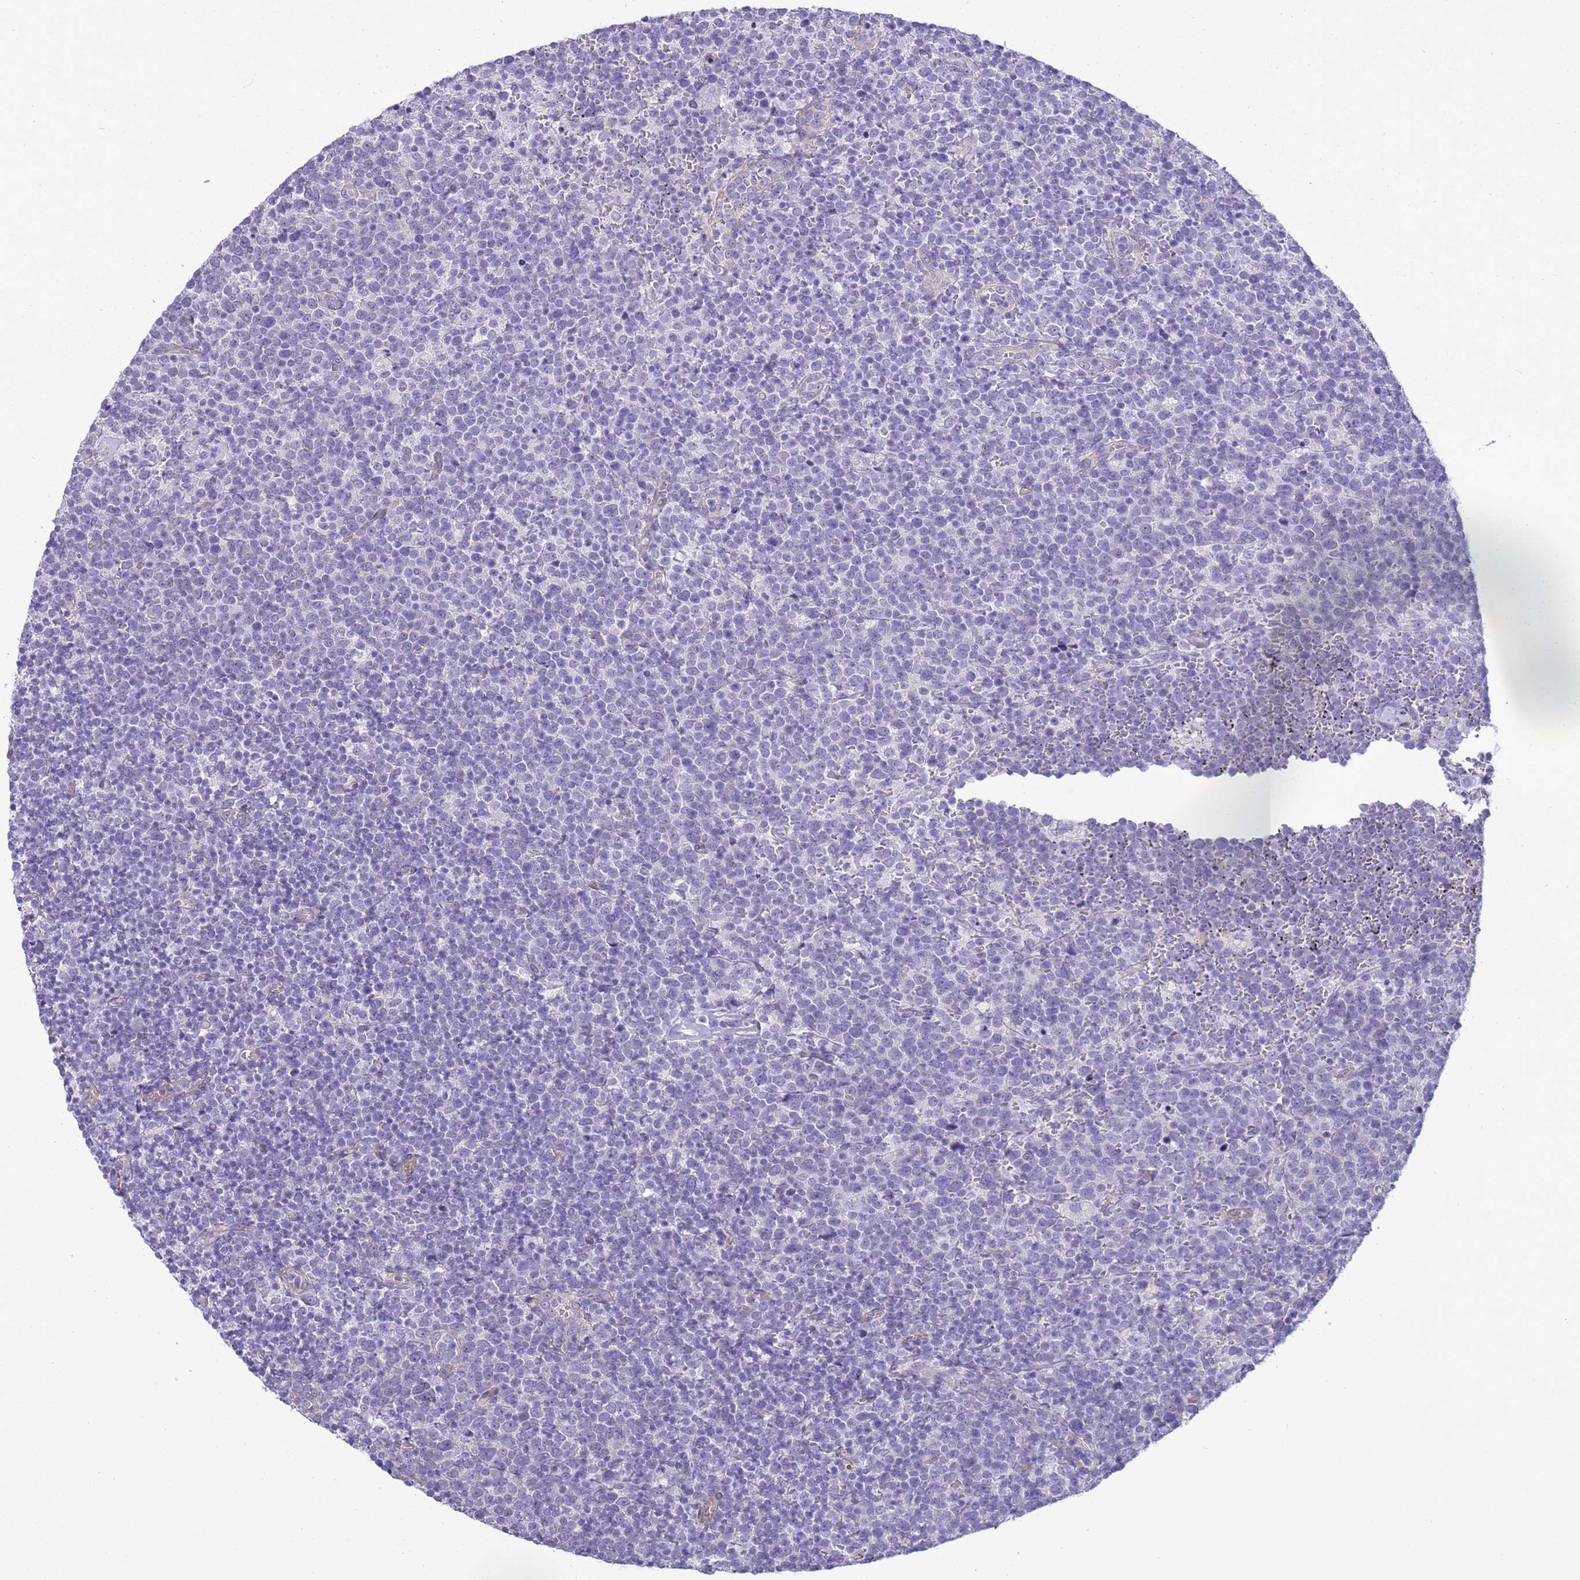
{"staining": {"intensity": "negative", "quantity": "none", "location": "none"}, "tissue": "lymphoma", "cell_type": "Tumor cells", "image_type": "cancer", "snomed": [{"axis": "morphology", "description": "Malignant lymphoma, non-Hodgkin's type, High grade"}, {"axis": "topography", "description": "Lymph node"}], "caption": "Image shows no significant protein staining in tumor cells of malignant lymphoma, non-Hodgkin's type (high-grade).", "gene": "ITGB4", "patient": {"sex": "male", "age": 61}}